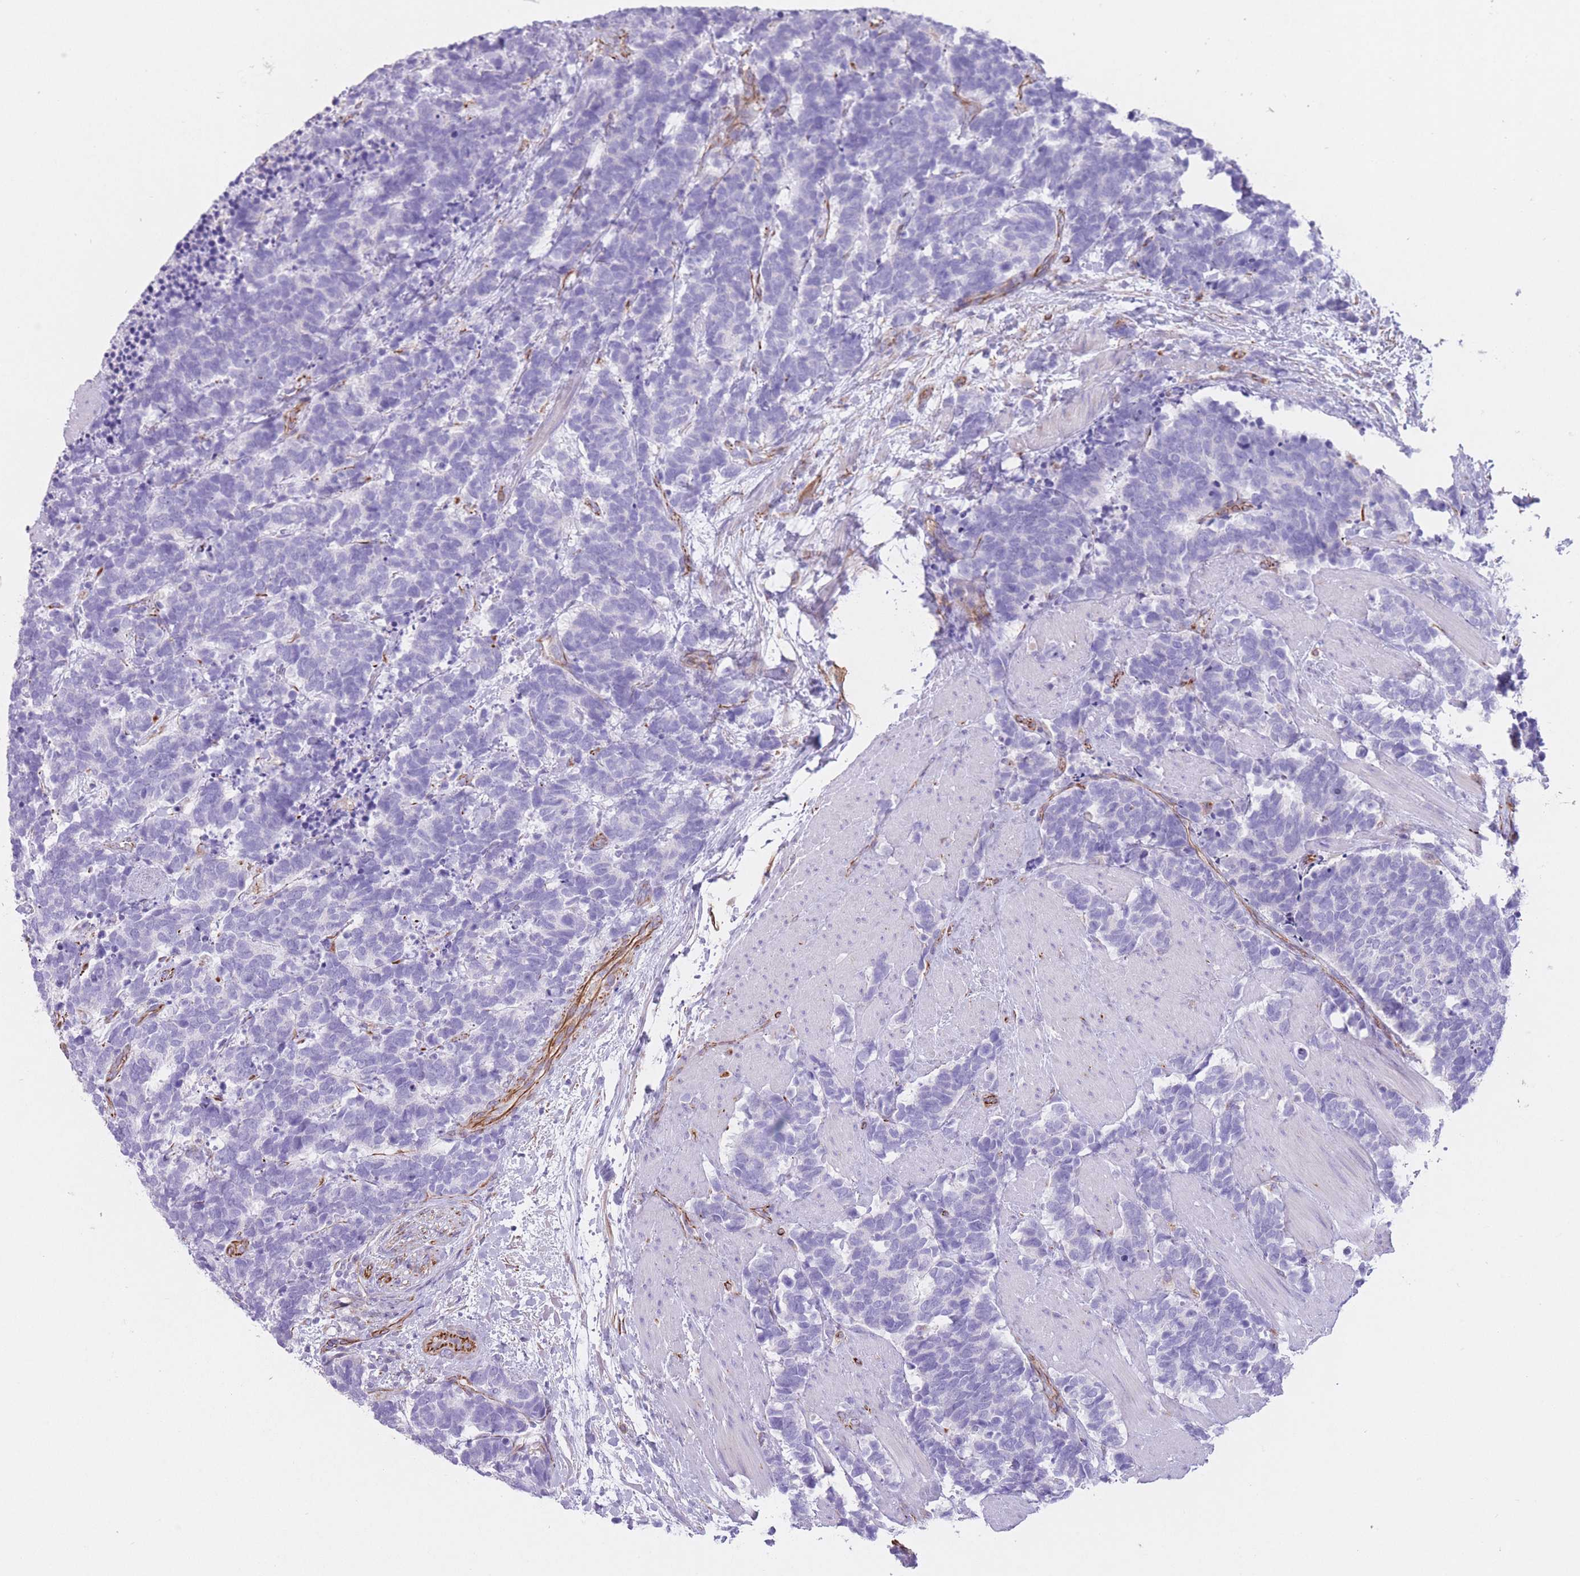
{"staining": {"intensity": "negative", "quantity": "none", "location": "none"}, "tissue": "carcinoid", "cell_type": "Tumor cells", "image_type": "cancer", "snomed": [{"axis": "morphology", "description": "Carcinoma, NOS"}, {"axis": "morphology", "description": "Carcinoid, malignant, NOS"}, {"axis": "topography", "description": "Prostate"}], "caption": "Carcinoid was stained to show a protein in brown. There is no significant staining in tumor cells.", "gene": "PTCD1", "patient": {"sex": "male", "age": 57}}